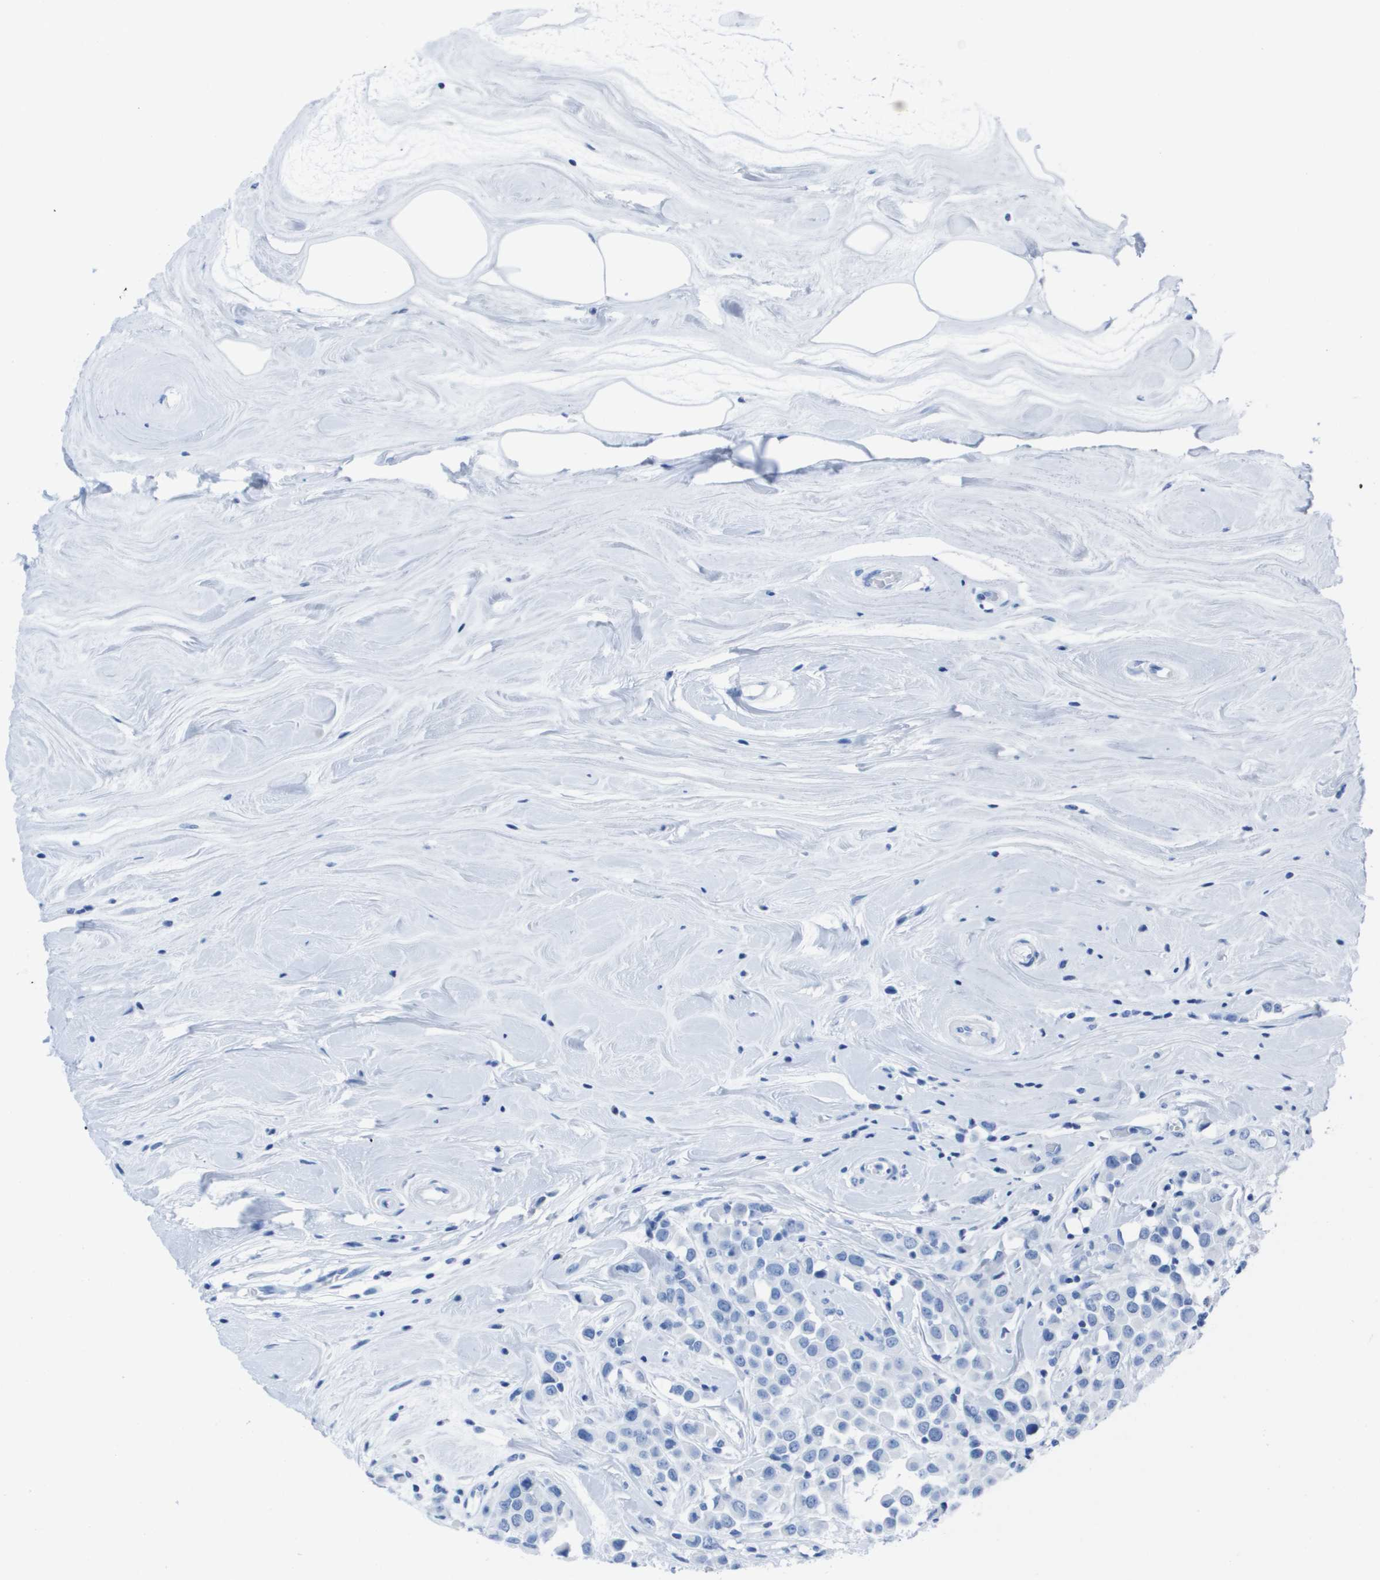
{"staining": {"intensity": "negative", "quantity": "none", "location": "none"}, "tissue": "breast cancer", "cell_type": "Tumor cells", "image_type": "cancer", "snomed": [{"axis": "morphology", "description": "Duct carcinoma"}, {"axis": "topography", "description": "Breast"}], "caption": "Tumor cells are negative for brown protein staining in invasive ductal carcinoma (breast). The staining was performed using DAB to visualize the protein expression in brown, while the nuclei were stained in blue with hematoxylin (Magnification: 20x).", "gene": "KCNA3", "patient": {"sex": "female", "age": 61}}